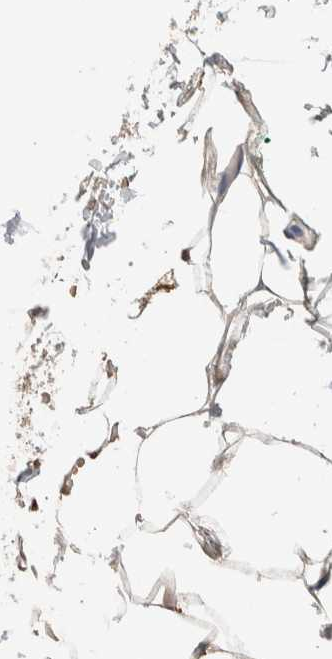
{"staining": {"intensity": "moderate", "quantity": "25%-75%", "location": "cytoplasmic/membranous"}, "tissue": "adipose tissue", "cell_type": "Adipocytes", "image_type": "normal", "snomed": [{"axis": "morphology", "description": "Normal tissue, NOS"}, {"axis": "topography", "description": "Breast"}, {"axis": "topography", "description": "Adipose tissue"}], "caption": "DAB immunohistochemical staining of normal human adipose tissue exhibits moderate cytoplasmic/membranous protein positivity in about 25%-75% of adipocytes. Nuclei are stained in blue.", "gene": "CASK", "patient": {"sex": "female", "age": 25}}